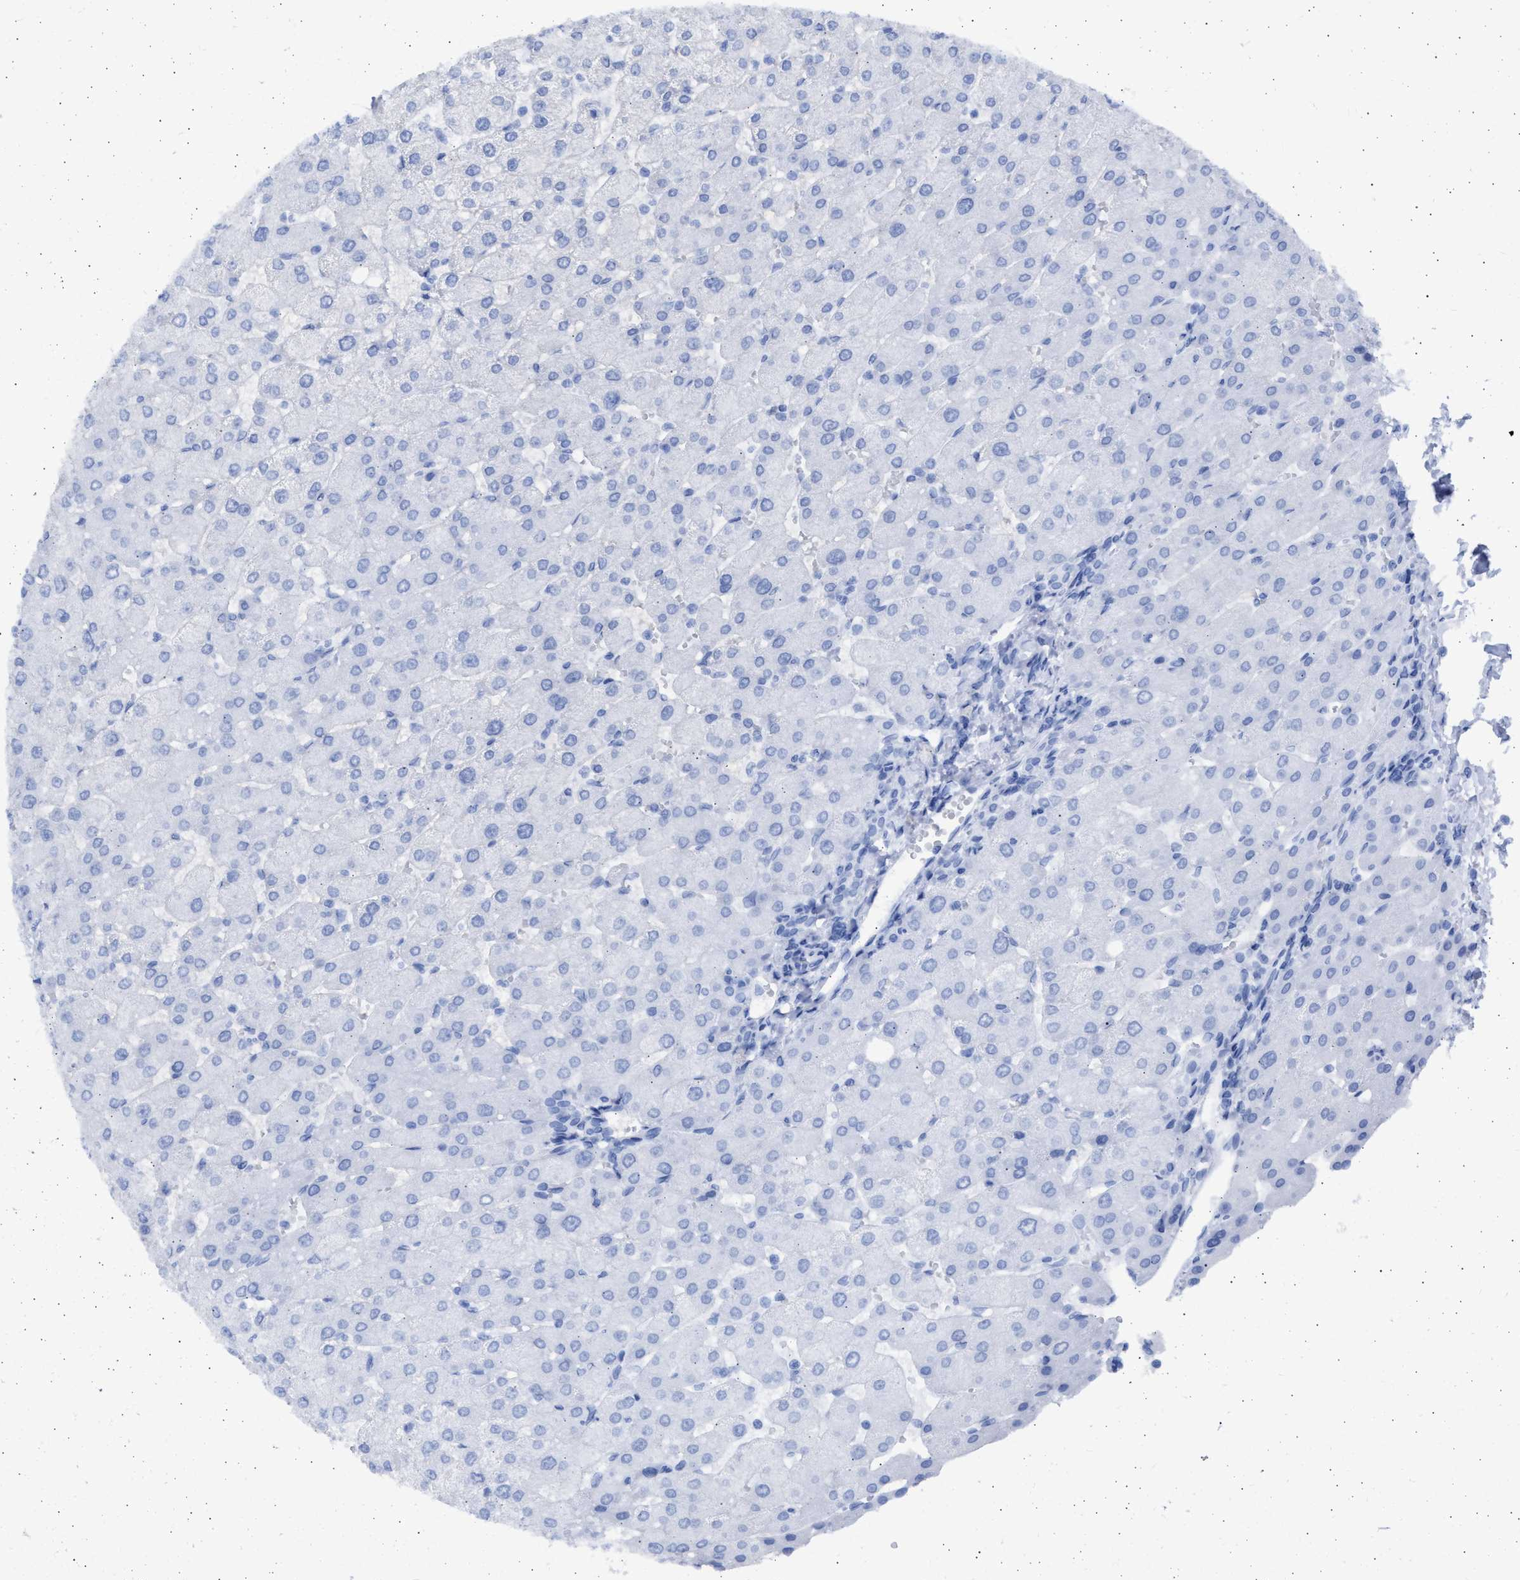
{"staining": {"intensity": "negative", "quantity": "none", "location": "none"}, "tissue": "liver", "cell_type": "Cholangiocytes", "image_type": "normal", "snomed": [{"axis": "morphology", "description": "Normal tissue, NOS"}, {"axis": "topography", "description": "Liver"}], "caption": "The image exhibits no significant staining in cholangiocytes of liver. (DAB (3,3'-diaminobenzidine) IHC visualized using brightfield microscopy, high magnification).", "gene": "ALDOC", "patient": {"sex": "male", "age": 55}}